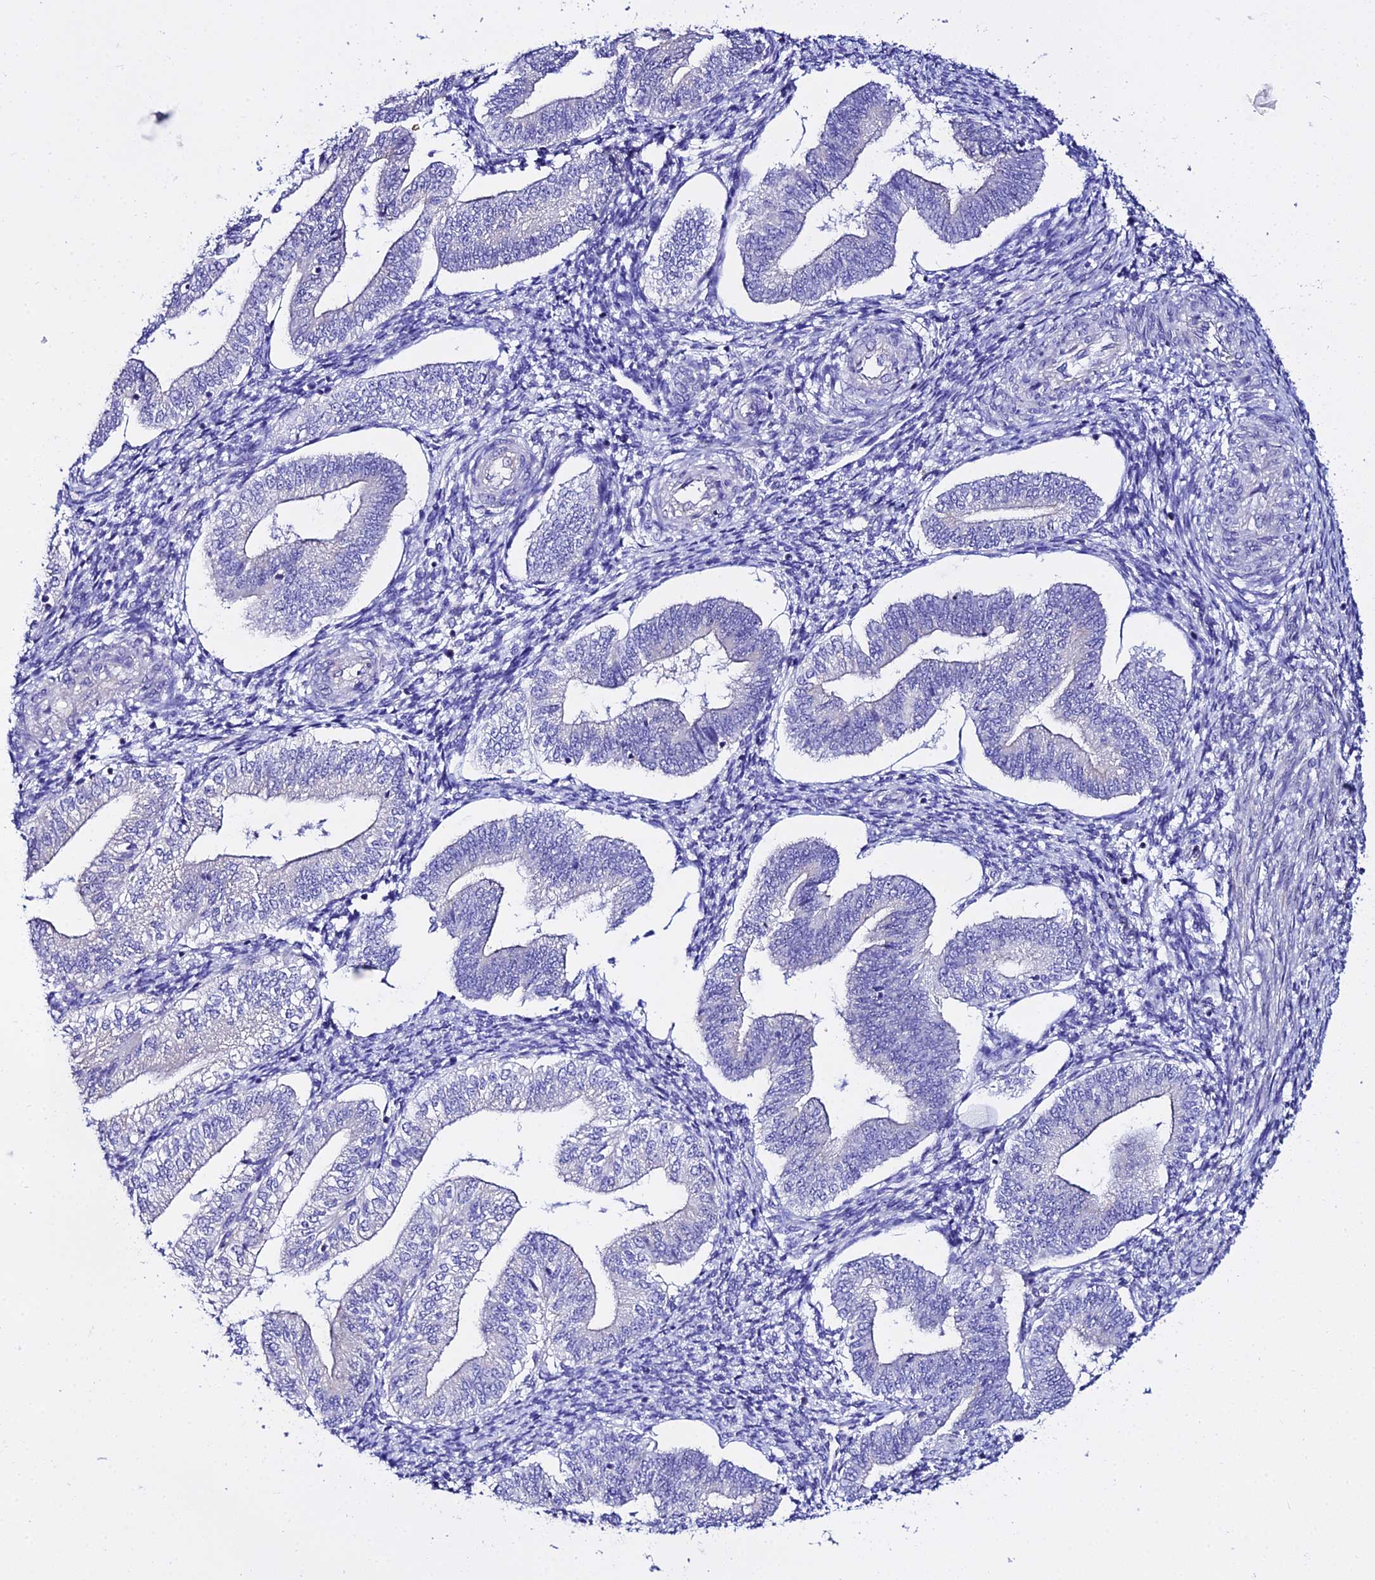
{"staining": {"intensity": "negative", "quantity": "none", "location": "none"}, "tissue": "endometrium", "cell_type": "Cells in endometrial stroma", "image_type": "normal", "snomed": [{"axis": "morphology", "description": "Normal tissue, NOS"}, {"axis": "topography", "description": "Endometrium"}], "caption": "Cells in endometrial stroma are negative for protein expression in unremarkable human endometrium. The staining was performed using DAB to visualize the protein expression in brown, while the nuclei were stained in blue with hematoxylin (Magnification: 20x).", "gene": "ATG16L2", "patient": {"sex": "female", "age": 34}}